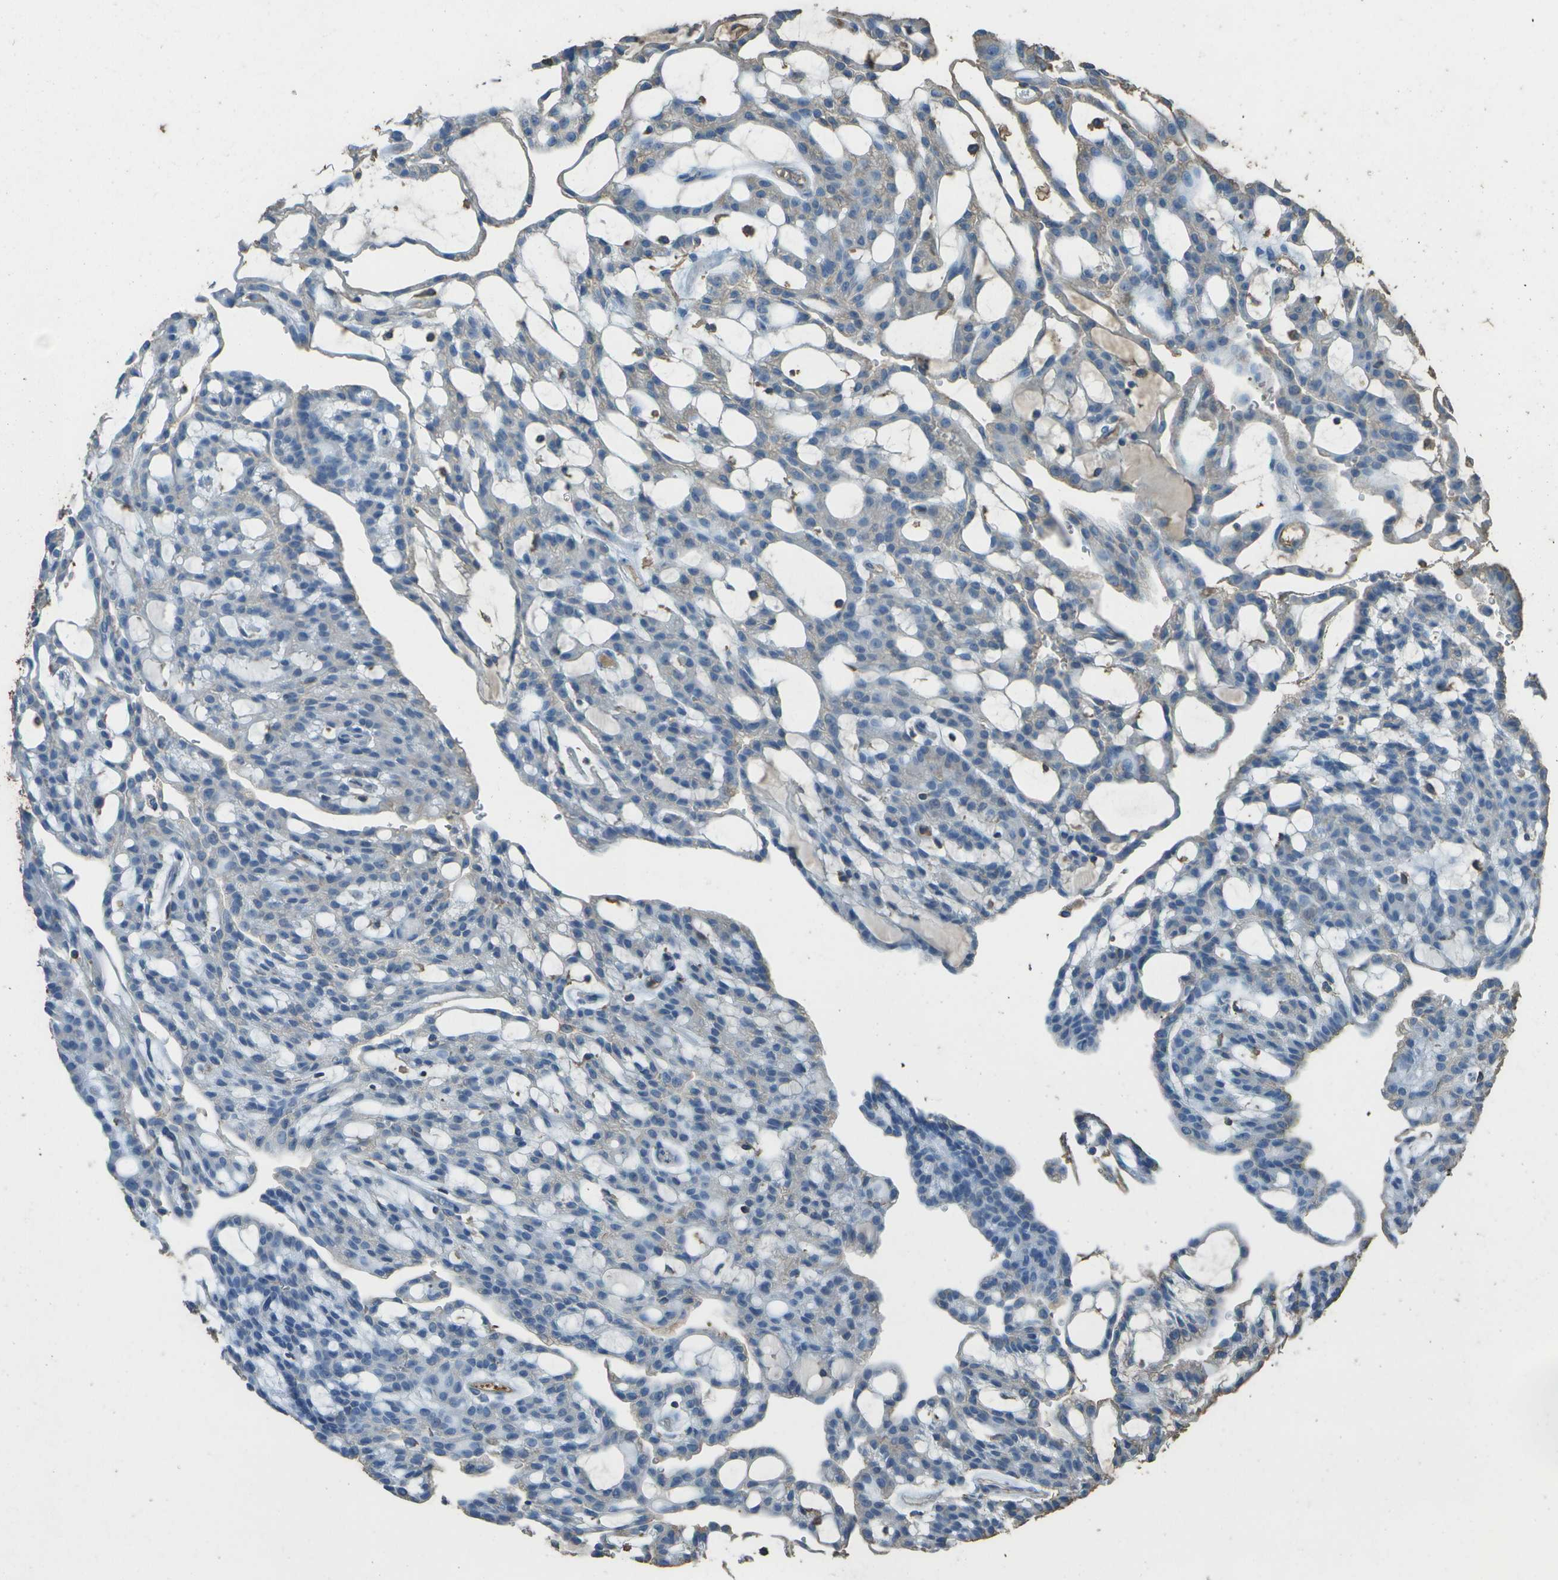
{"staining": {"intensity": "weak", "quantity": "<25%", "location": "cytoplasmic/membranous"}, "tissue": "renal cancer", "cell_type": "Tumor cells", "image_type": "cancer", "snomed": [{"axis": "morphology", "description": "Adenocarcinoma, NOS"}, {"axis": "topography", "description": "Kidney"}], "caption": "Human adenocarcinoma (renal) stained for a protein using immunohistochemistry (IHC) exhibits no positivity in tumor cells.", "gene": "CYP4F11", "patient": {"sex": "male", "age": 63}}